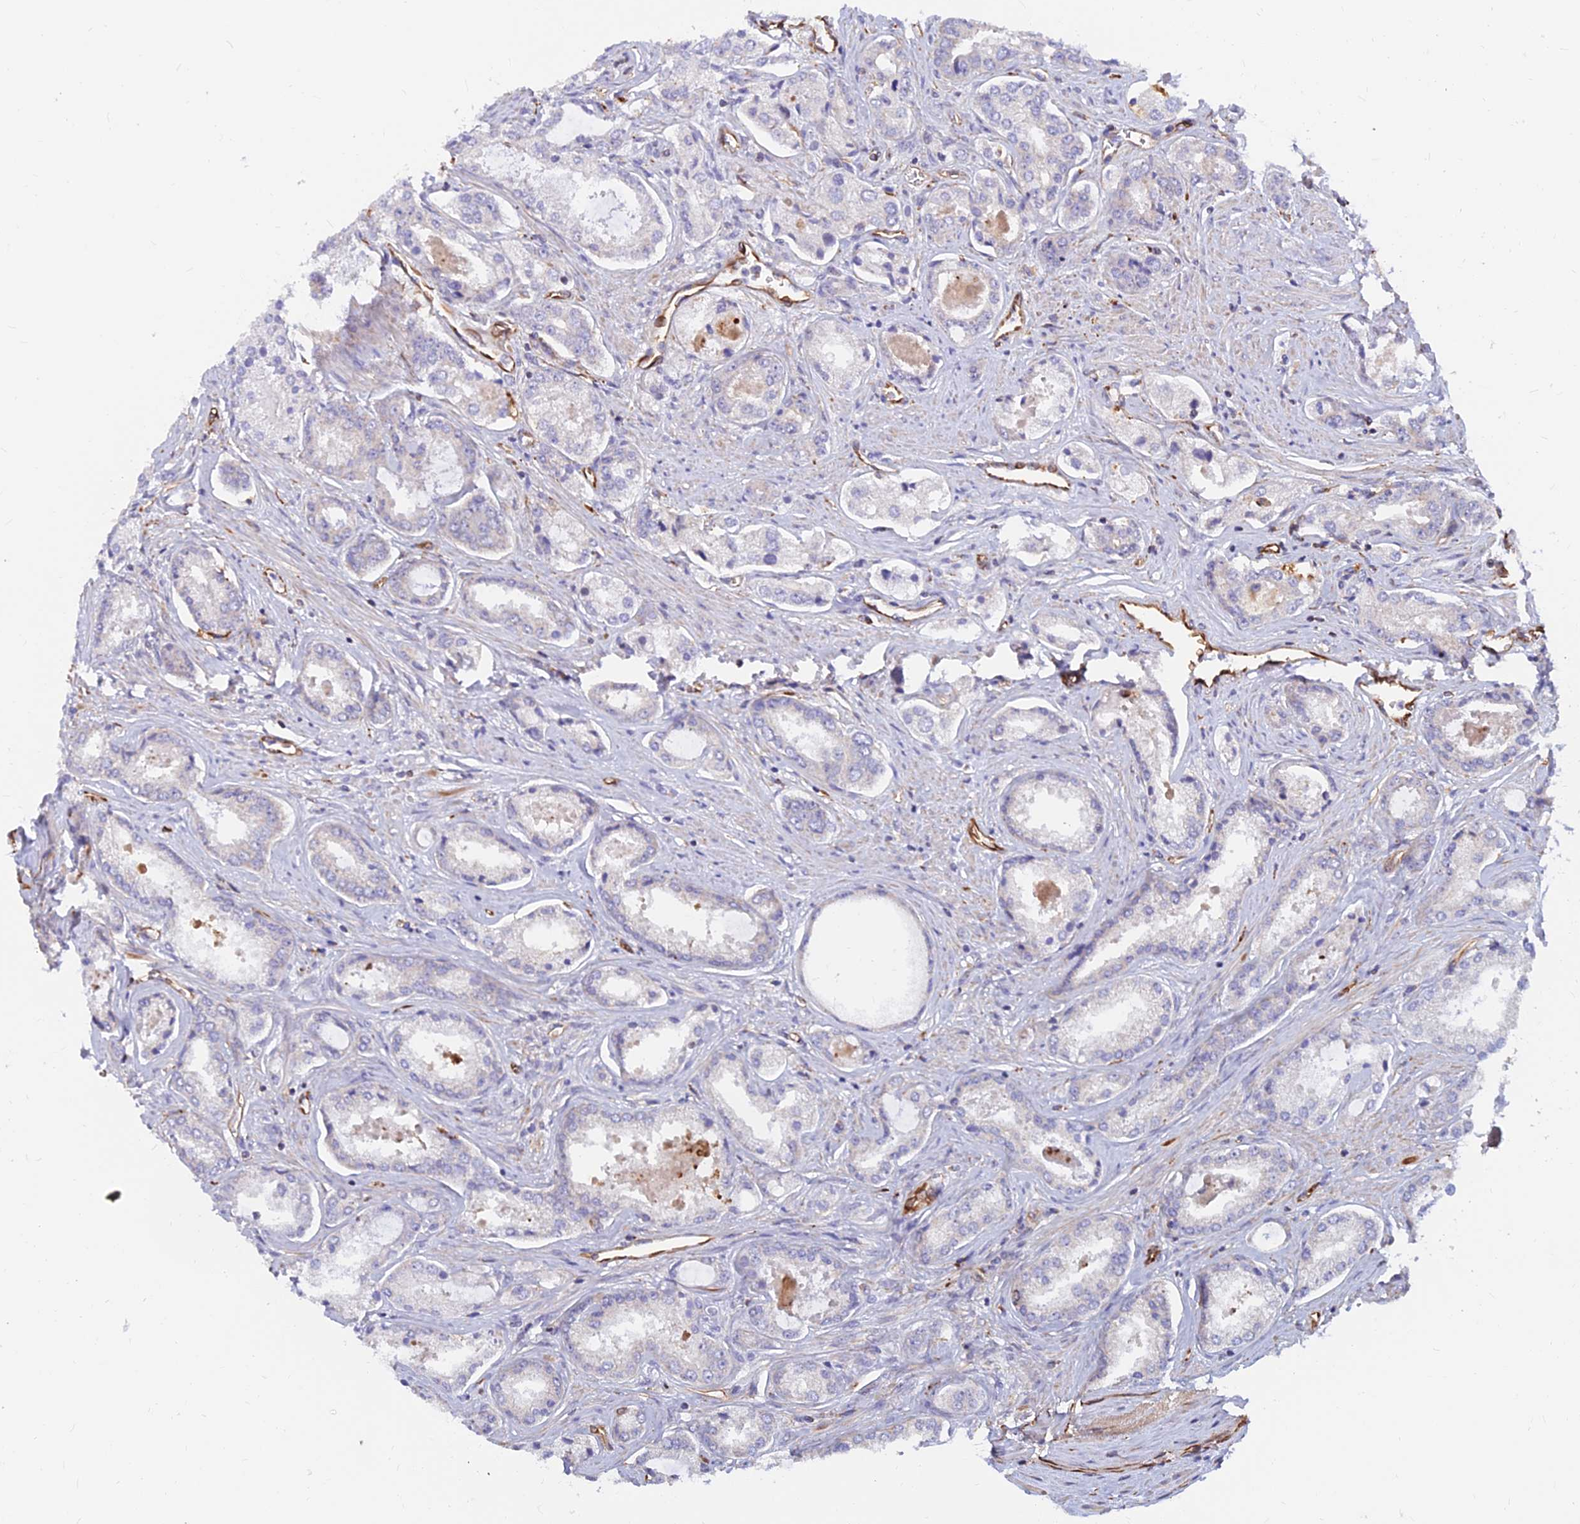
{"staining": {"intensity": "negative", "quantity": "none", "location": "none"}, "tissue": "prostate cancer", "cell_type": "Tumor cells", "image_type": "cancer", "snomed": [{"axis": "morphology", "description": "Adenocarcinoma, Low grade"}, {"axis": "topography", "description": "Prostate"}], "caption": "High magnification brightfield microscopy of prostate cancer stained with DAB (3,3'-diaminobenzidine) (brown) and counterstained with hematoxylin (blue): tumor cells show no significant positivity. (Brightfield microscopy of DAB IHC at high magnification).", "gene": "CDK18", "patient": {"sex": "male", "age": 68}}